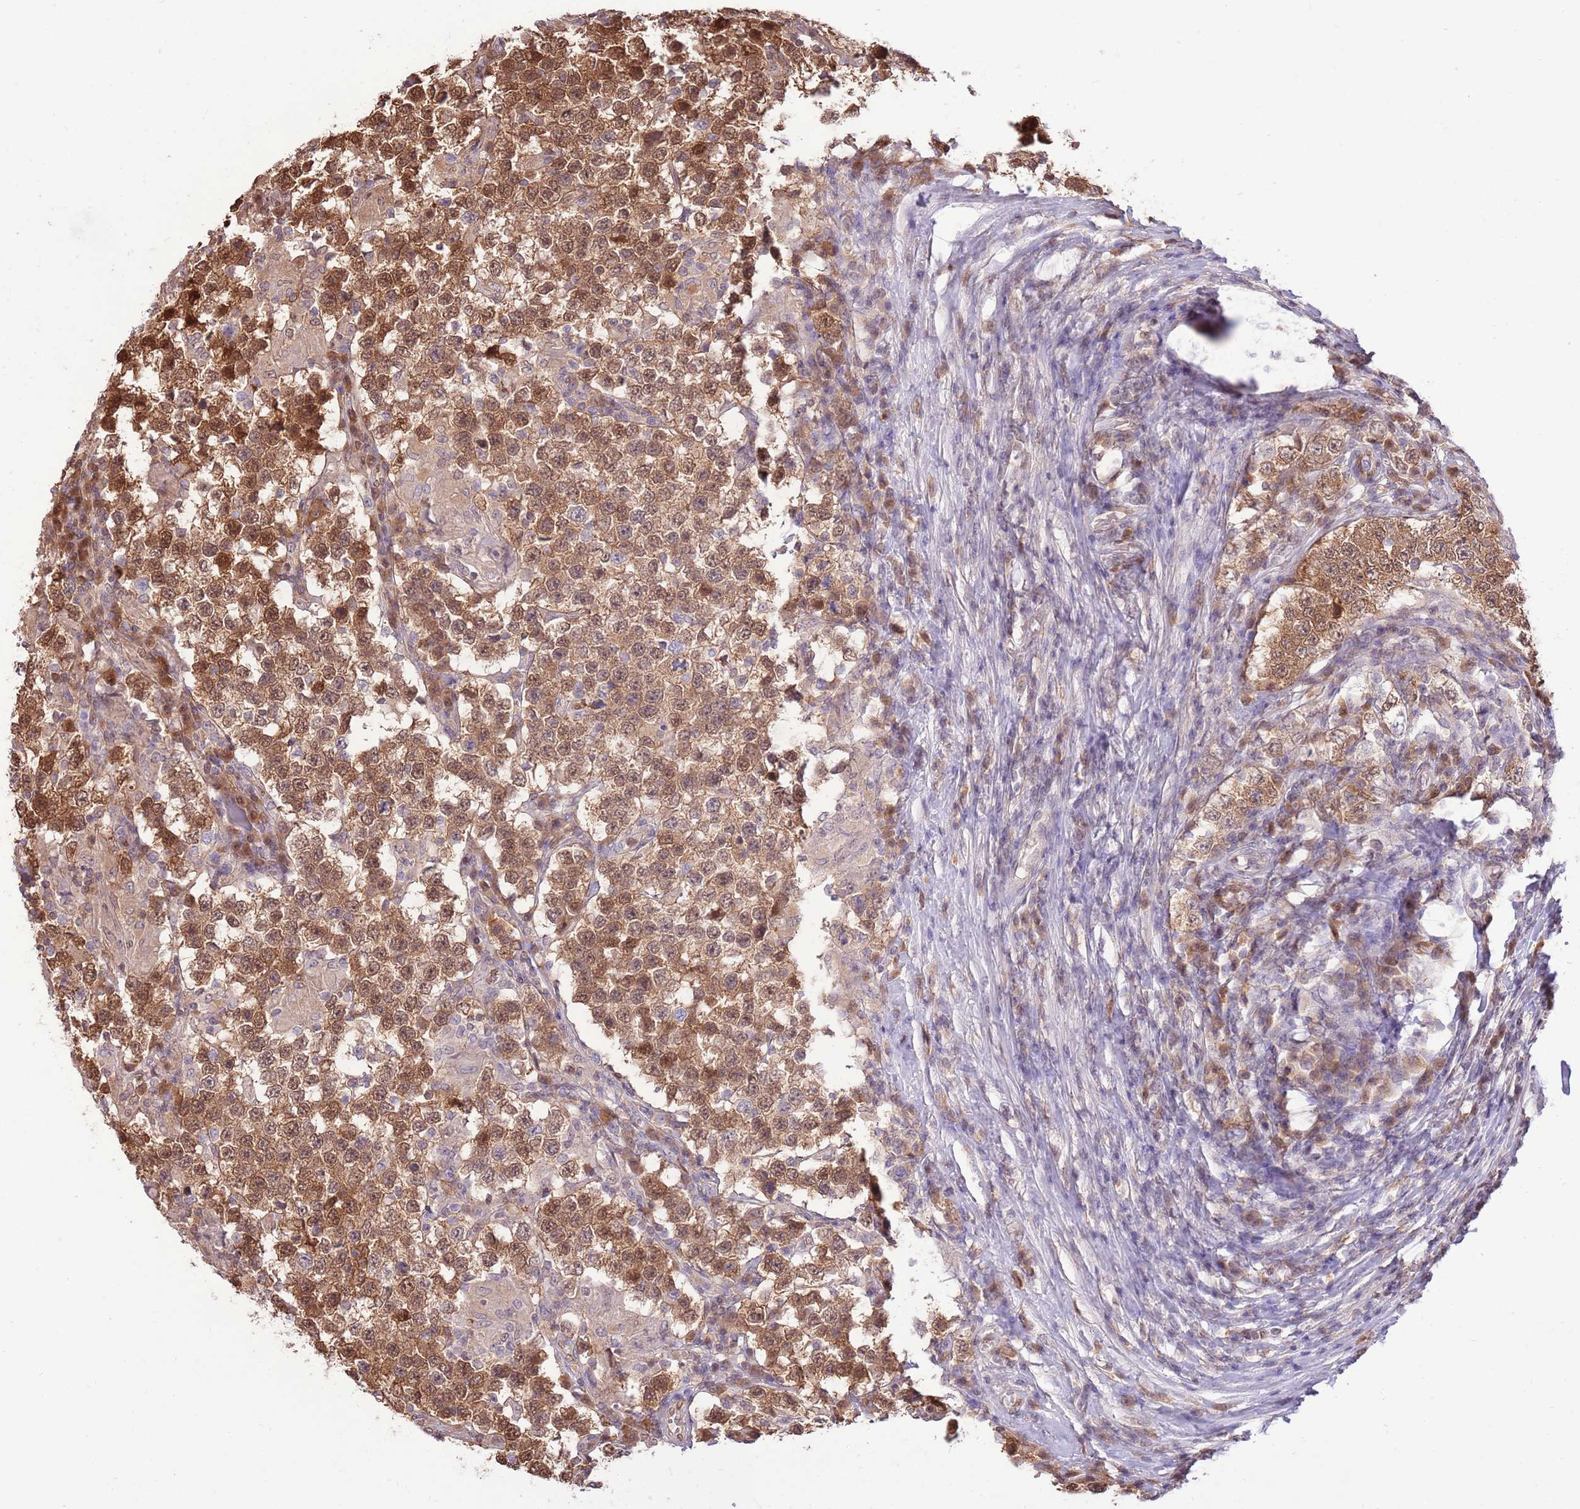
{"staining": {"intensity": "moderate", "quantity": ">75%", "location": "cytoplasmic/membranous,nuclear"}, "tissue": "testis cancer", "cell_type": "Tumor cells", "image_type": "cancer", "snomed": [{"axis": "morphology", "description": "Seminoma, NOS"}, {"axis": "morphology", "description": "Carcinoma, Embryonal, NOS"}, {"axis": "topography", "description": "Testis"}], "caption": "A medium amount of moderate cytoplasmic/membranous and nuclear positivity is present in about >75% of tumor cells in testis embryonal carcinoma tissue. The staining is performed using DAB brown chromogen to label protein expression. The nuclei are counter-stained blue using hematoxylin.", "gene": "NSFL1C", "patient": {"sex": "male", "age": 41}}